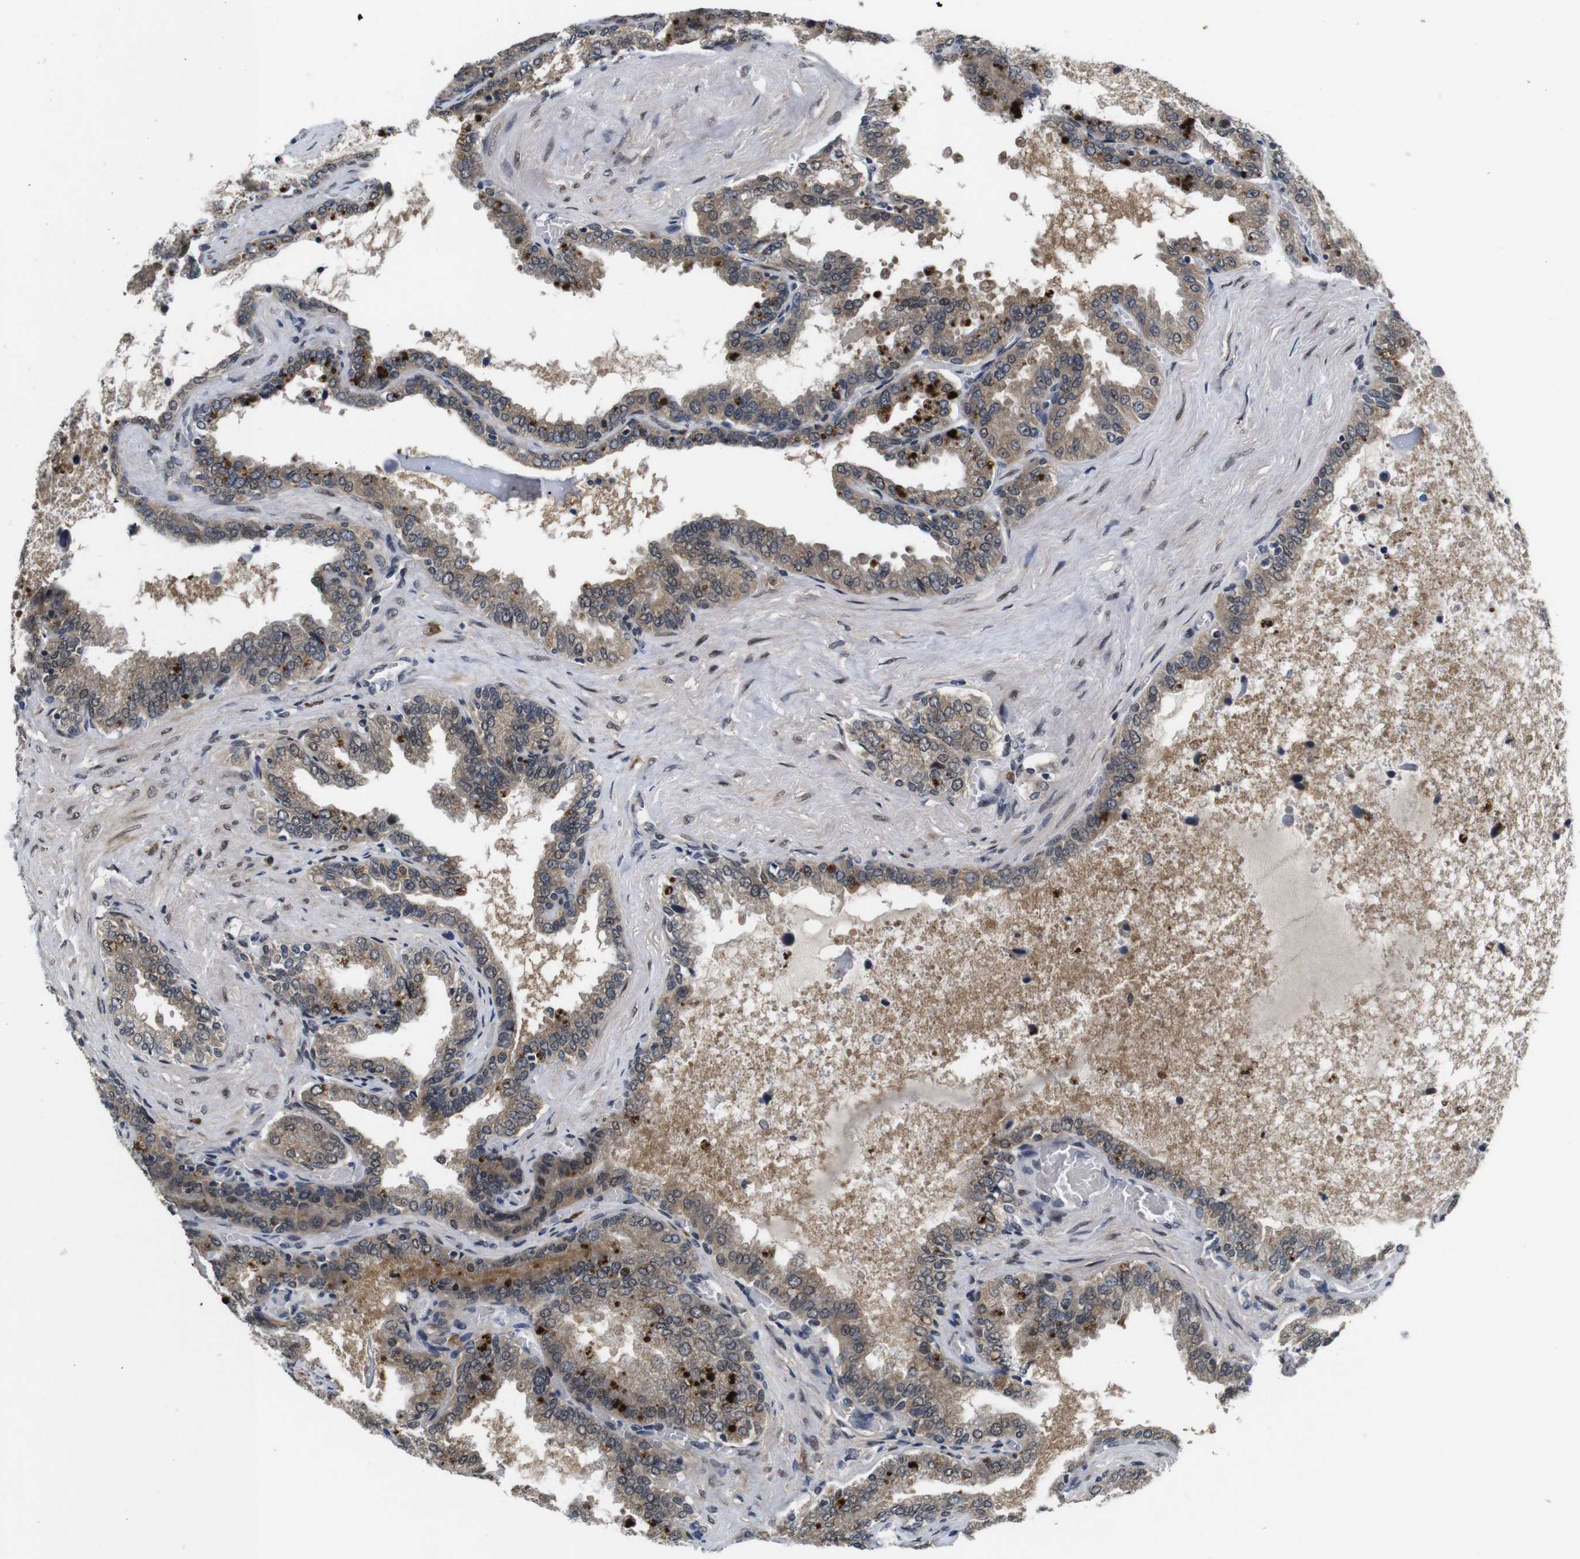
{"staining": {"intensity": "moderate", "quantity": "25%-75%", "location": "cytoplasmic/membranous"}, "tissue": "seminal vesicle", "cell_type": "Glandular cells", "image_type": "normal", "snomed": [{"axis": "morphology", "description": "Normal tissue, NOS"}, {"axis": "topography", "description": "Seminal veicle"}], "caption": "DAB immunohistochemical staining of benign seminal vesicle displays moderate cytoplasmic/membranous protein expression in approximately 25%-75% of glandular cells.", "gene": "ZBTB46", "patient": {"sex": "male", "age": 46}}